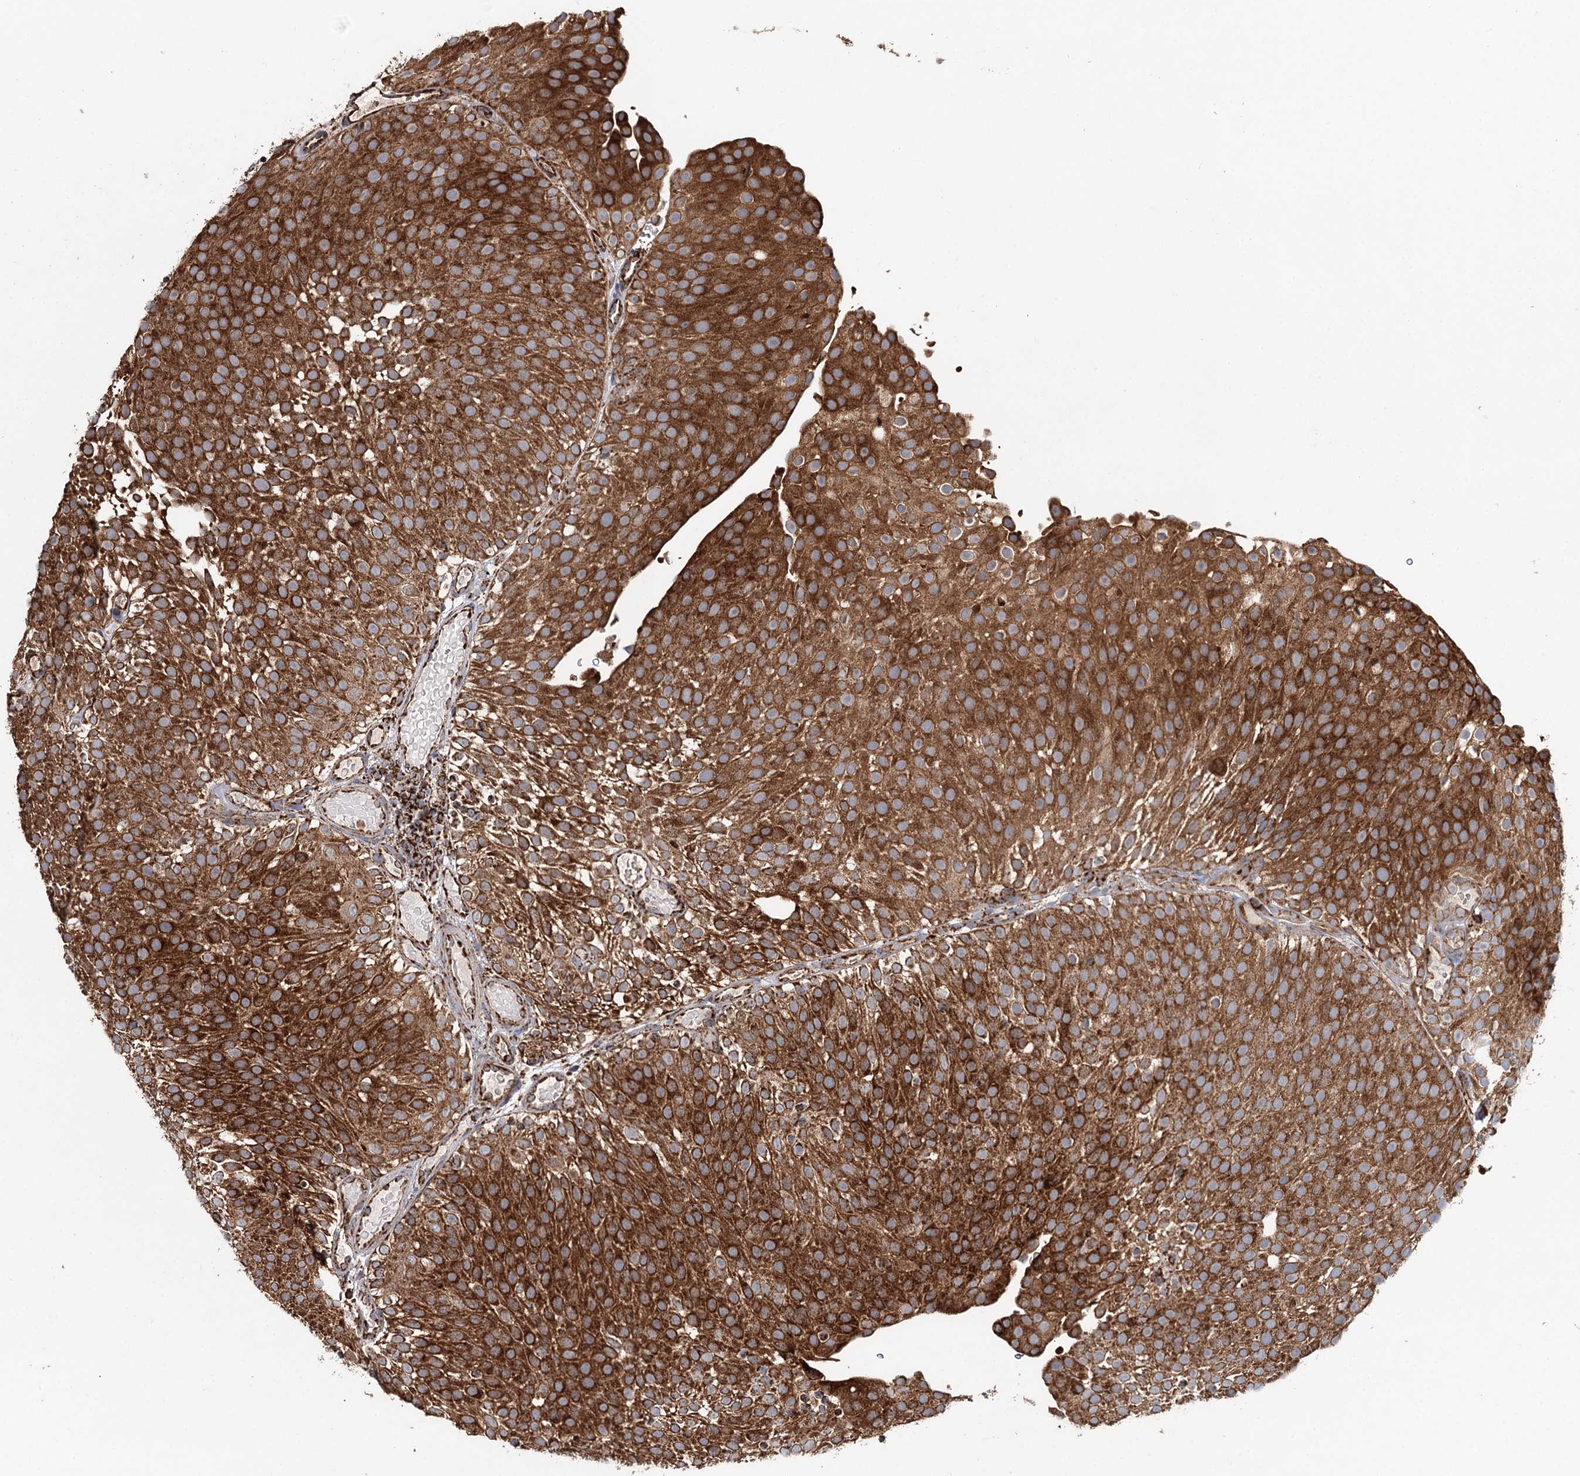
{"staining": {"intensity": "strong", "quantity": ">75%", "location": "cytoplasmic/membranous"}, "tissue": "urothelial cancer", "cell_type": "Tumor cells", "image_type": "cancer", "snomed": [{"axis": "morphology", "description": "Urothelial carcinoma, Low grade"}, {"axis": "topography", "description": "Urinary bladder"}], "caption": "Urothelial cancer stained with immunohistochemistry displays strong cytoplasmic/membranous positivity in about >75% of tumor cells.", "gene": "APH1A", "patient": {"sex": "male", "age": 78}}